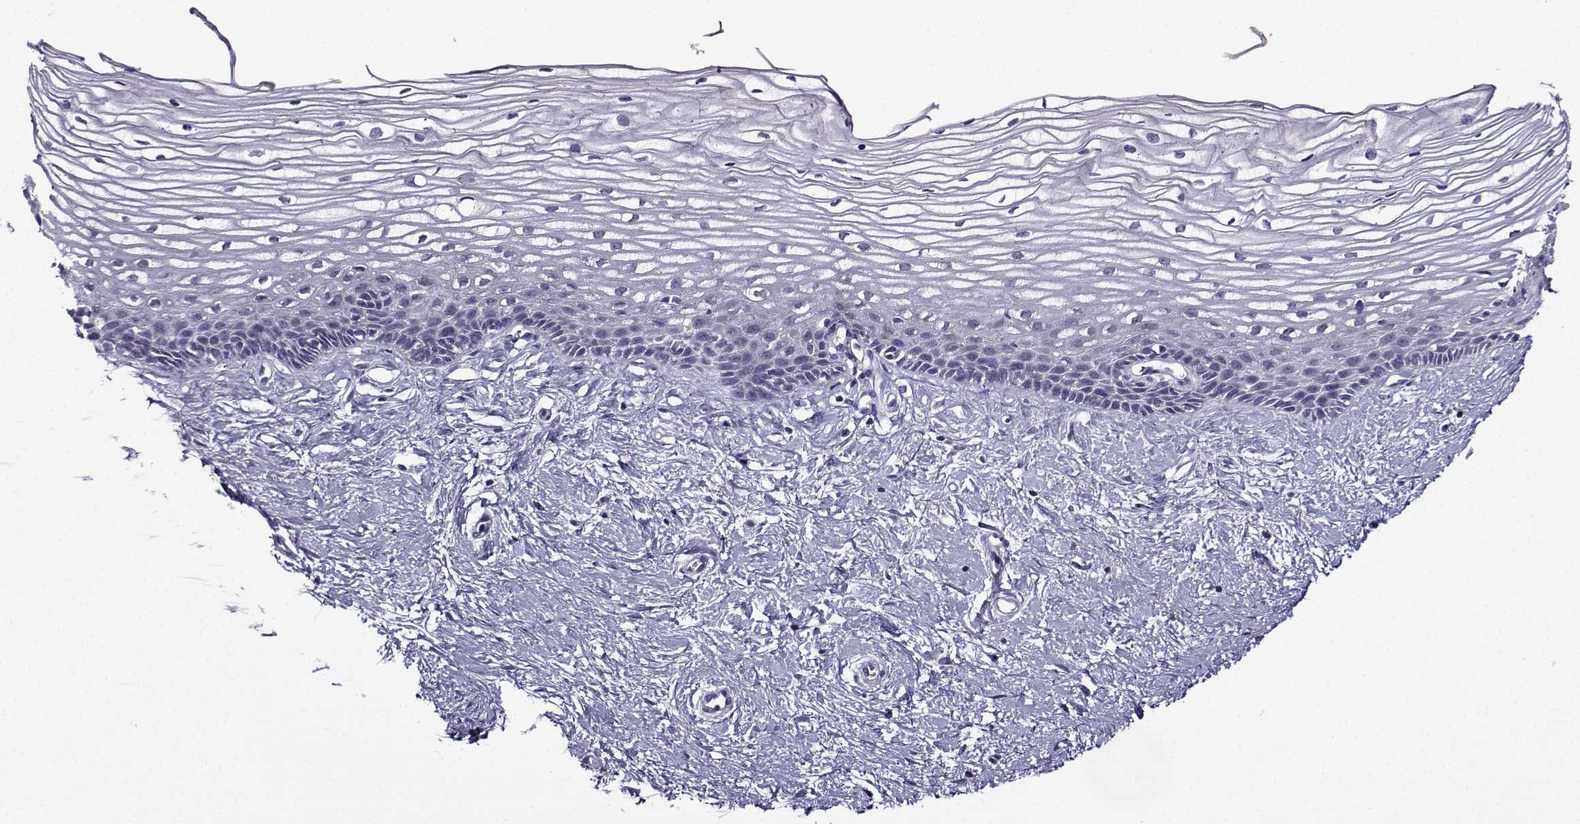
{"staining": {"intensity": "negative", "quantity": "none", "location": "none"}, "tissue": "cervix", "cell_type": "Glandular cells", "image_type": "normal", "snomed": [{"axis": "morphology", "description": "Normal tissue, NOS"}, {"axis": "topography", "description": "Cervix"}], "caption": "Cervix was stained to show a protein in brown. There is no significant positivity in glandular cells. (DAB (3,3'-diaminobenzidine) immunohistochemistry, high magnification).", "gene": "TMEM266", "patient": {"sex": "female", "age": 40}}